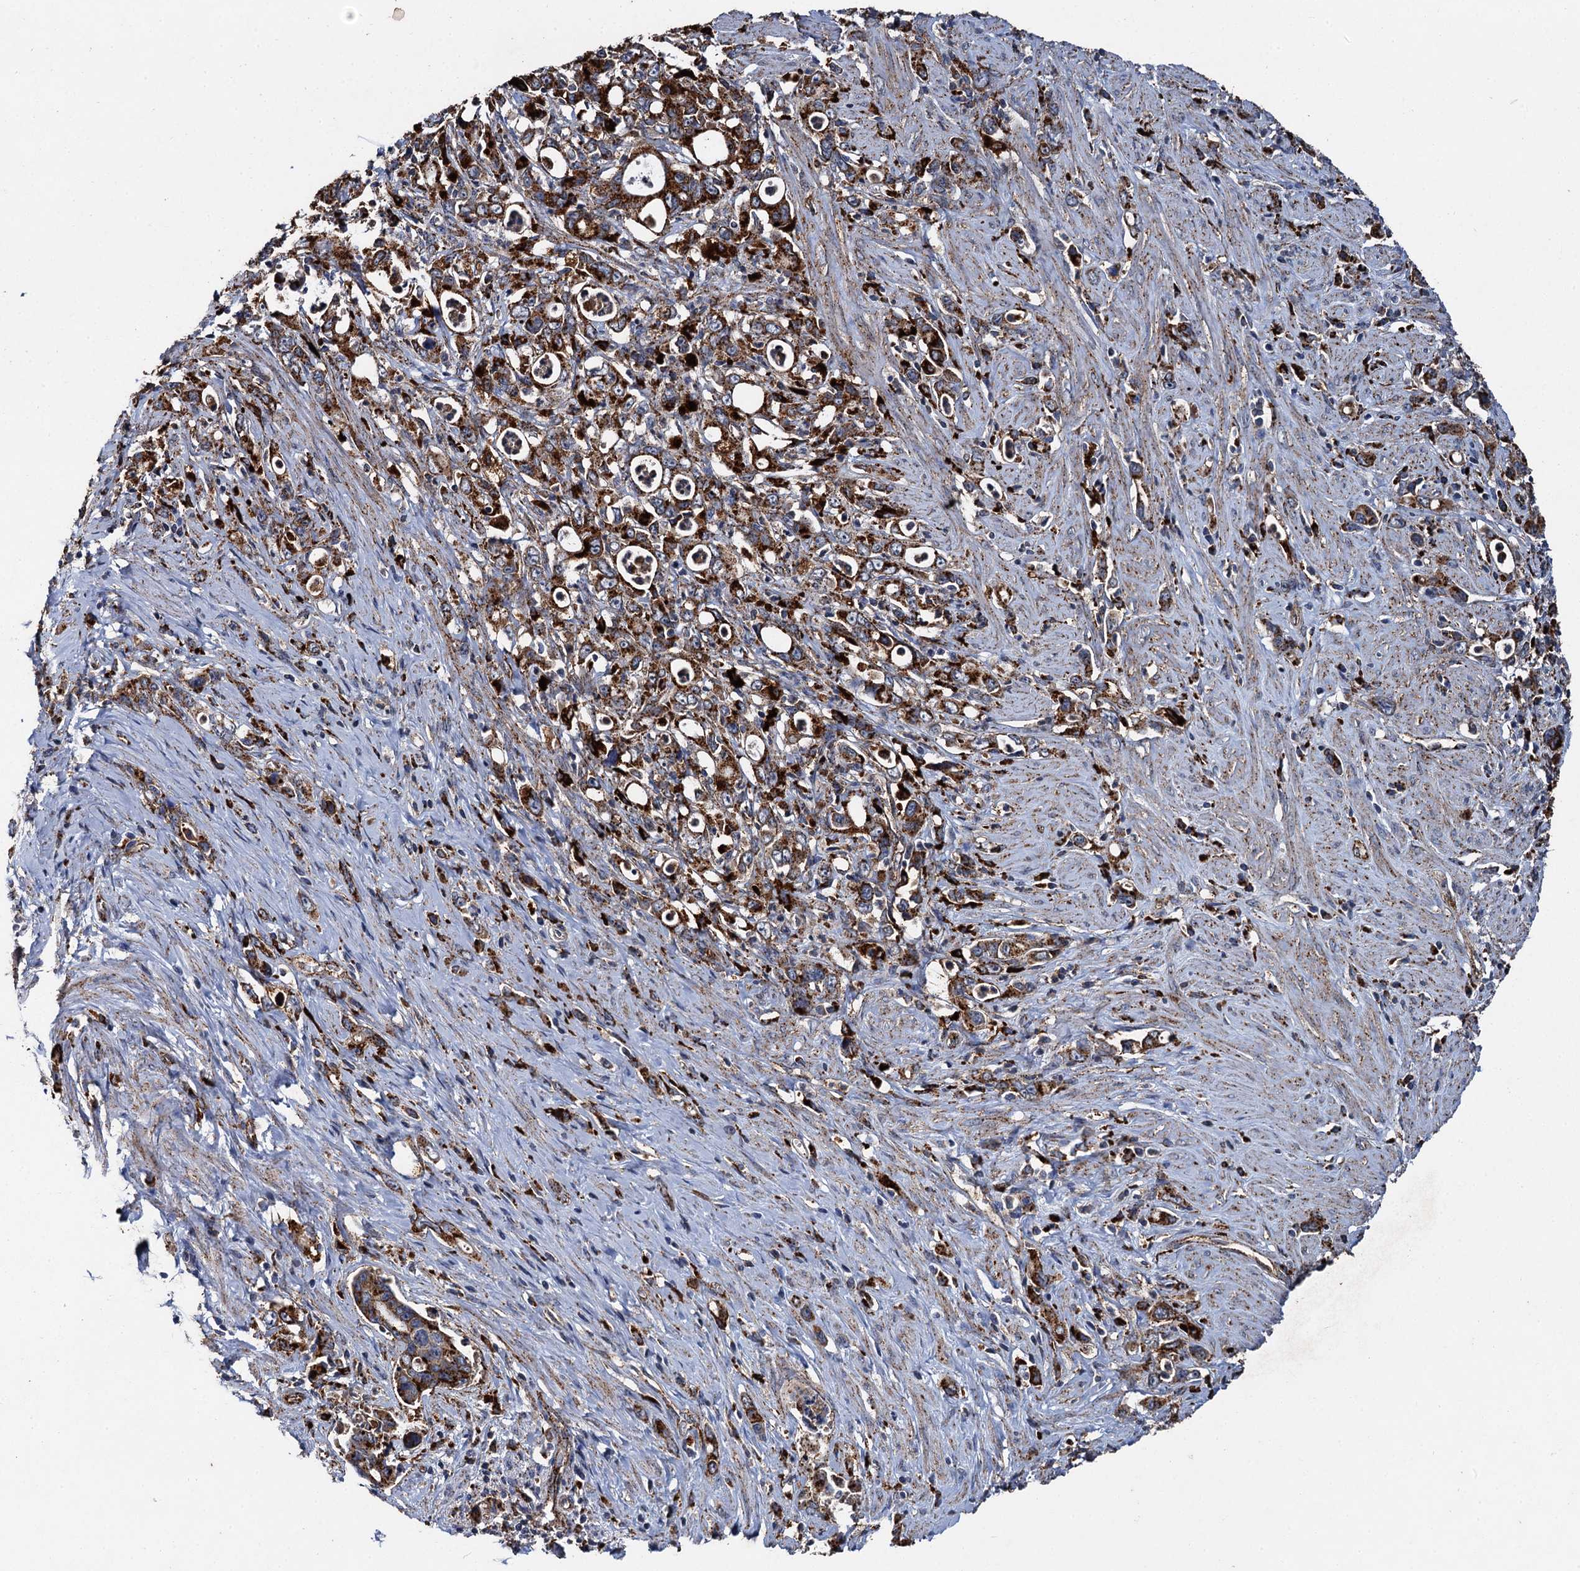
{"staining": {"intensity": "strong", "quantity": ">75%", "location": "cytoplasmic/membranous"}, "tissue": "stomach cancer", "cell_type": "Tumor cells", "image_type": "cancer", "snomed": [{"axis": "morphology", "description": "Adenocarcinoma, NOS"}, {"axis": "topography", "description": "Stomach, lower"}], "caption": "Tumor cells reveal high levels of strong cytoplasmic/membranous staining in approximately >75% of cells in adenocarcinoma (stomach).", "gene": "GBA1", "patient": {"sex": "female", "age": 43}}